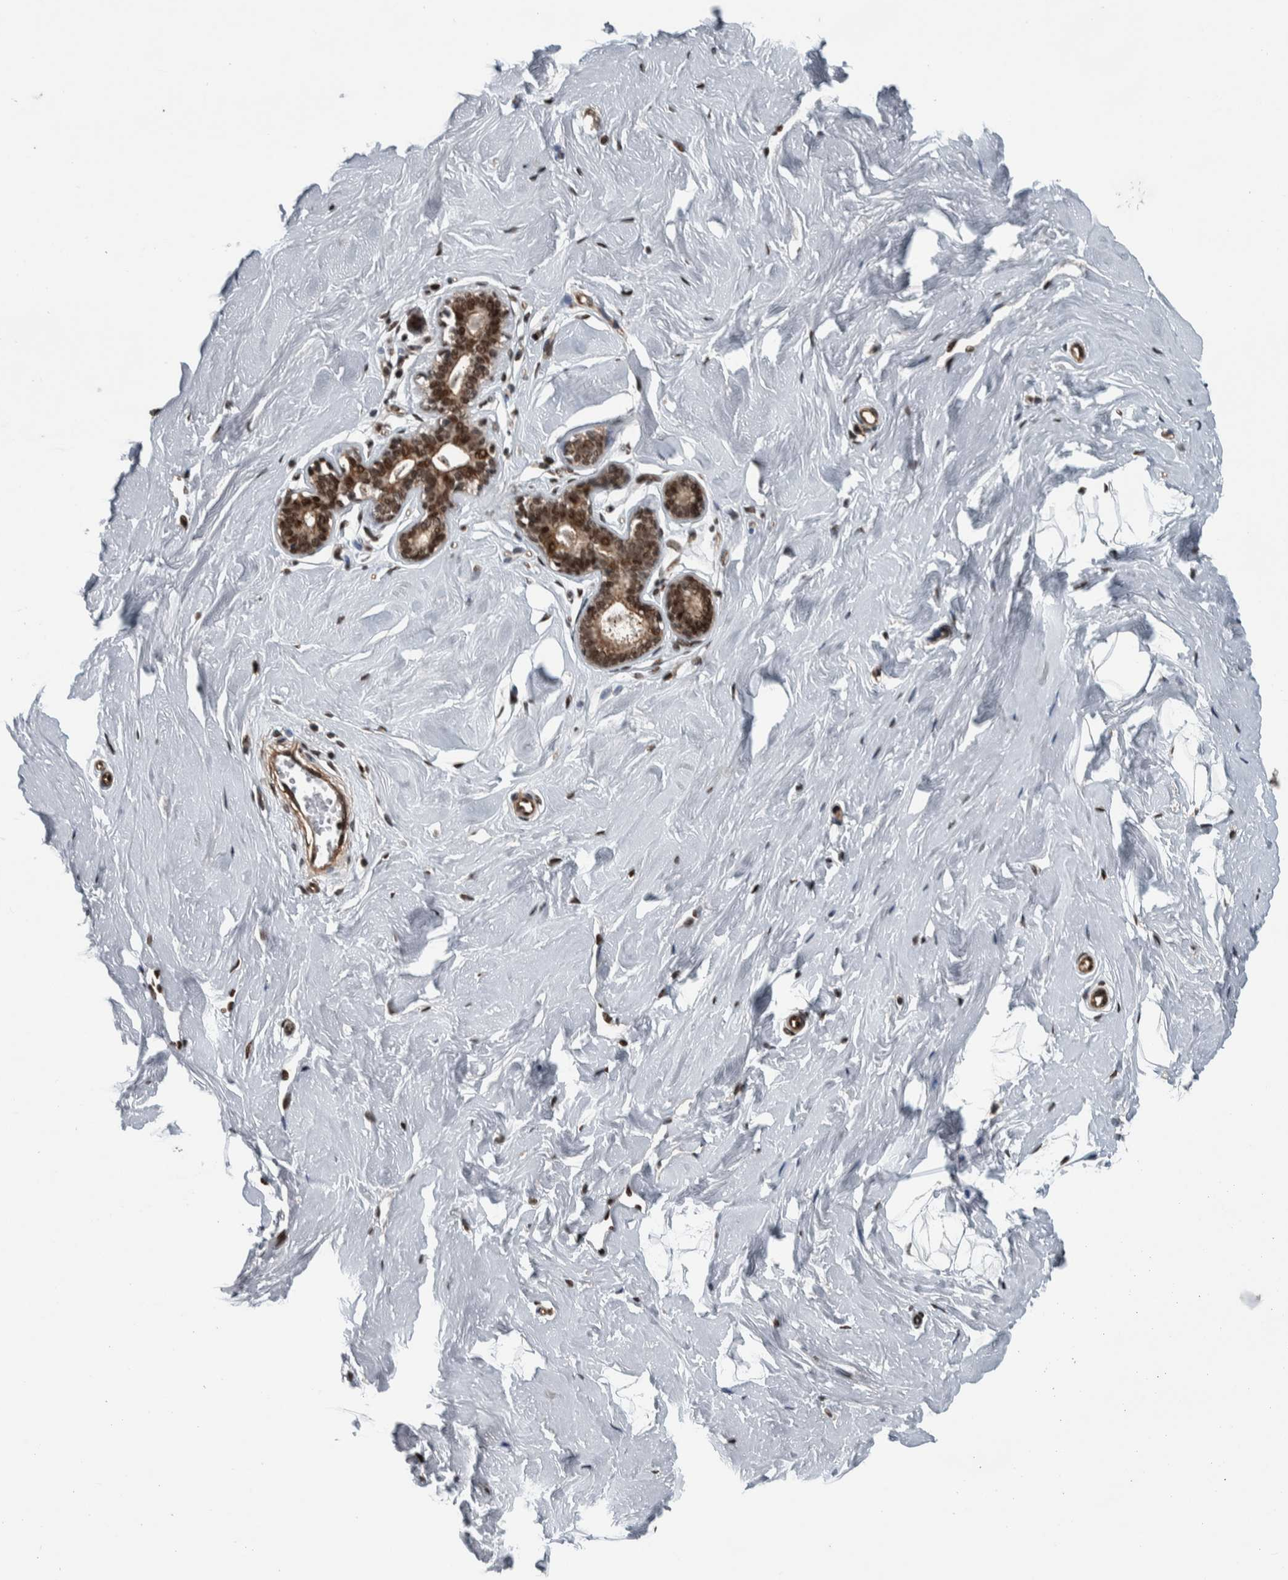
{"staining": {"intensity": "strong", "quantity": ">75%", "location": "nuclear"}, "tissue": "breast", "cell_type": "Adipocytes", "image_type": "normal", "snomed": [{"axis": "morphology", "description": "Normal tissue, NOS"}, {"axis": "topography", "description": "Breast"}], "caption": "Breast stained with DAB immunohistochemistry (IHC) displays high levels of strong nuclear positivity in about >75% of adipocytes.", "gene": "FAM135B", "patient": {"sex": "female", "age": 23}}